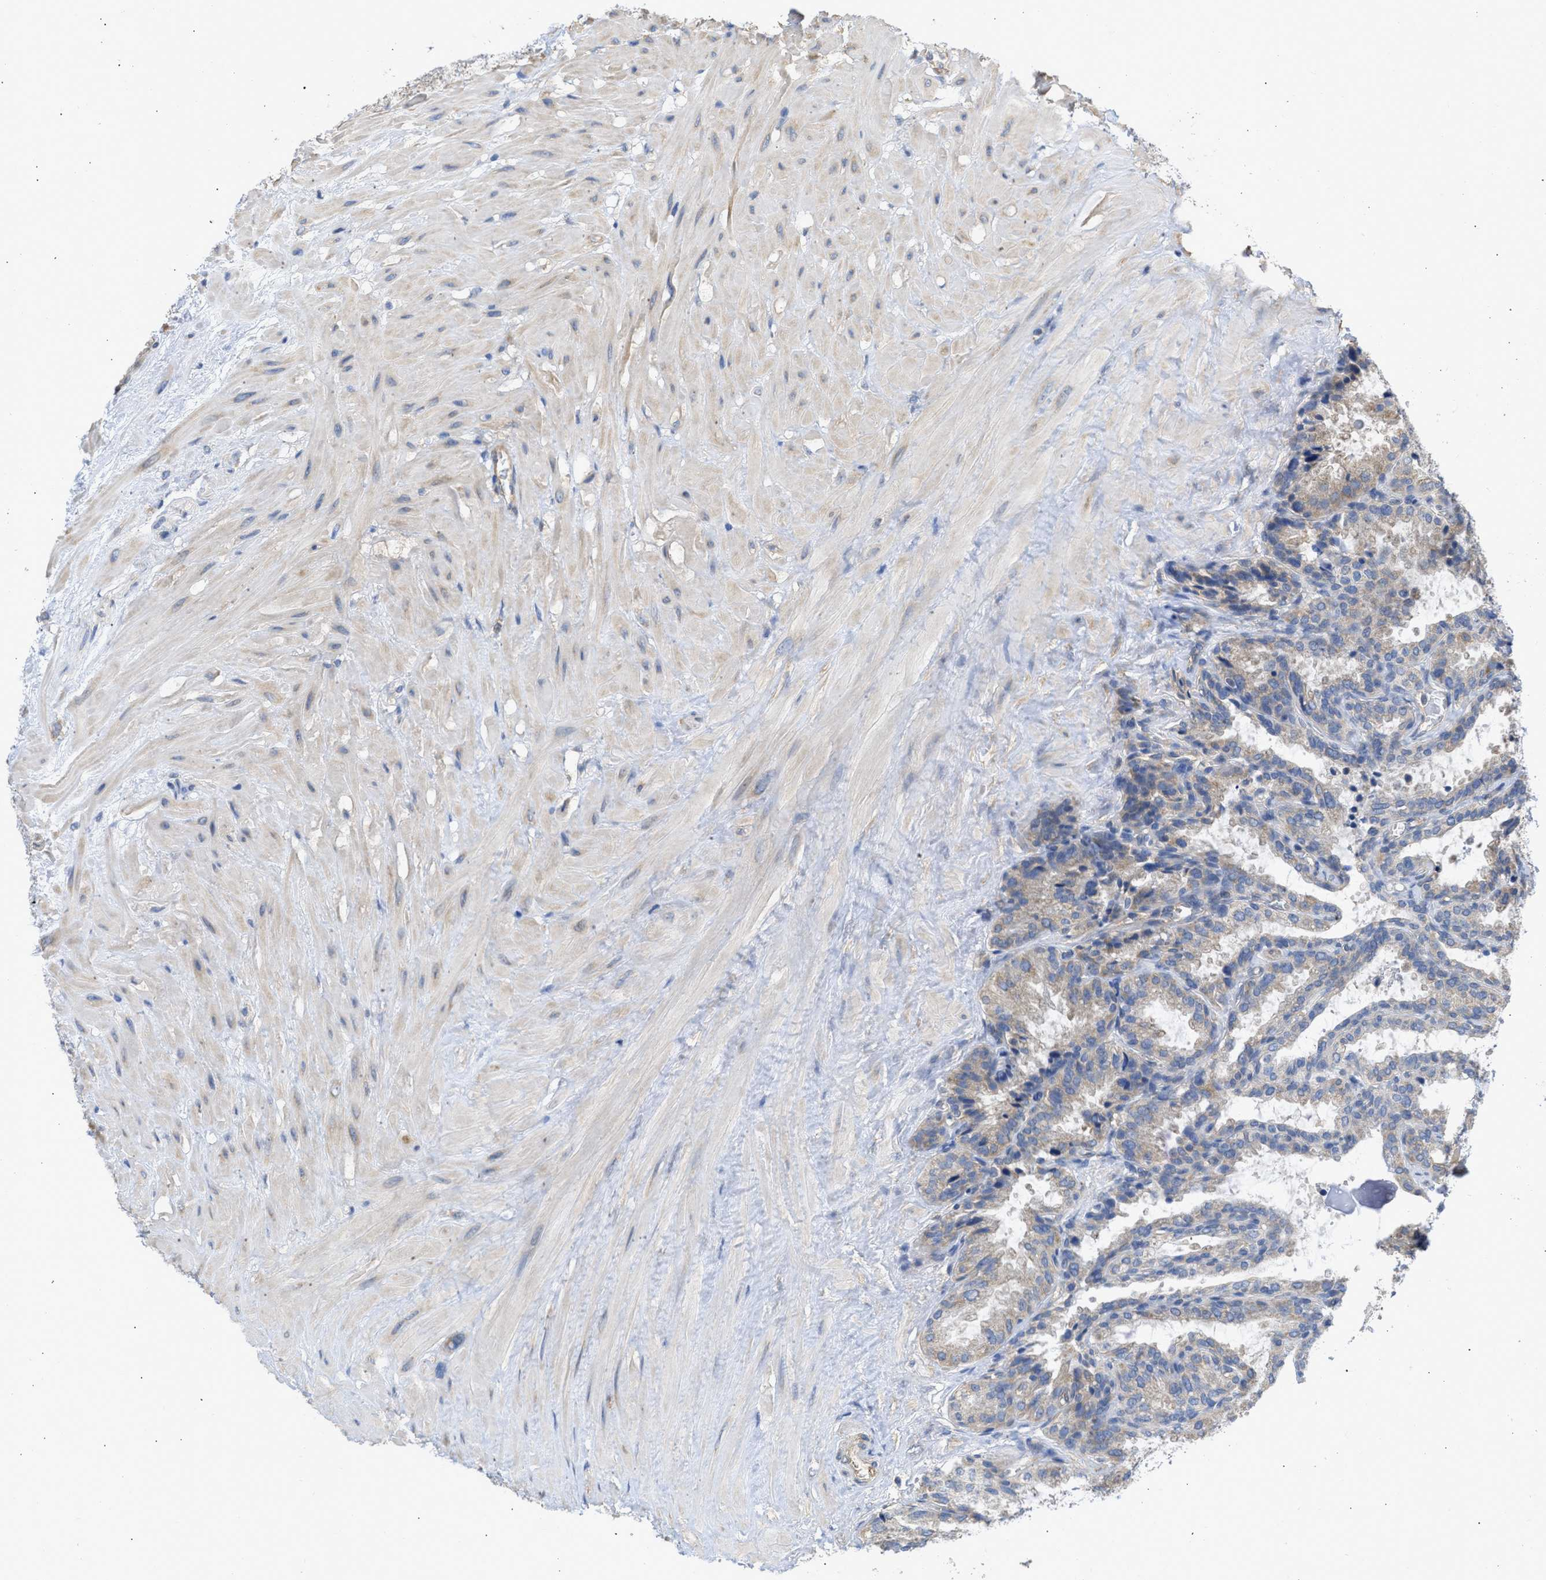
{"staining": {"intensity": "weak", "quantity": ">75%", "location": "cytoplasmic/membranous"}, "tissue": "seminal vesicle", "cell_type": "Glandular cells", "image_type": "normal", "snomed": [{"axis": "morphology", "description": "Normal tissue, NOS"}, {"axis": "topography", "description": "Seminal veicle"}], "caption": "A brown stain highlights weak cytoplasmic/membranous positivity of a protein in glandular cells of unremarkable seminal vesicle. (DAB (3,3'-diaminobenzidine) = brown stain, brightfield microscopy at high magnification).", "gene": "MAP2K3", "patient": {"sex": "male", "age": 46}}